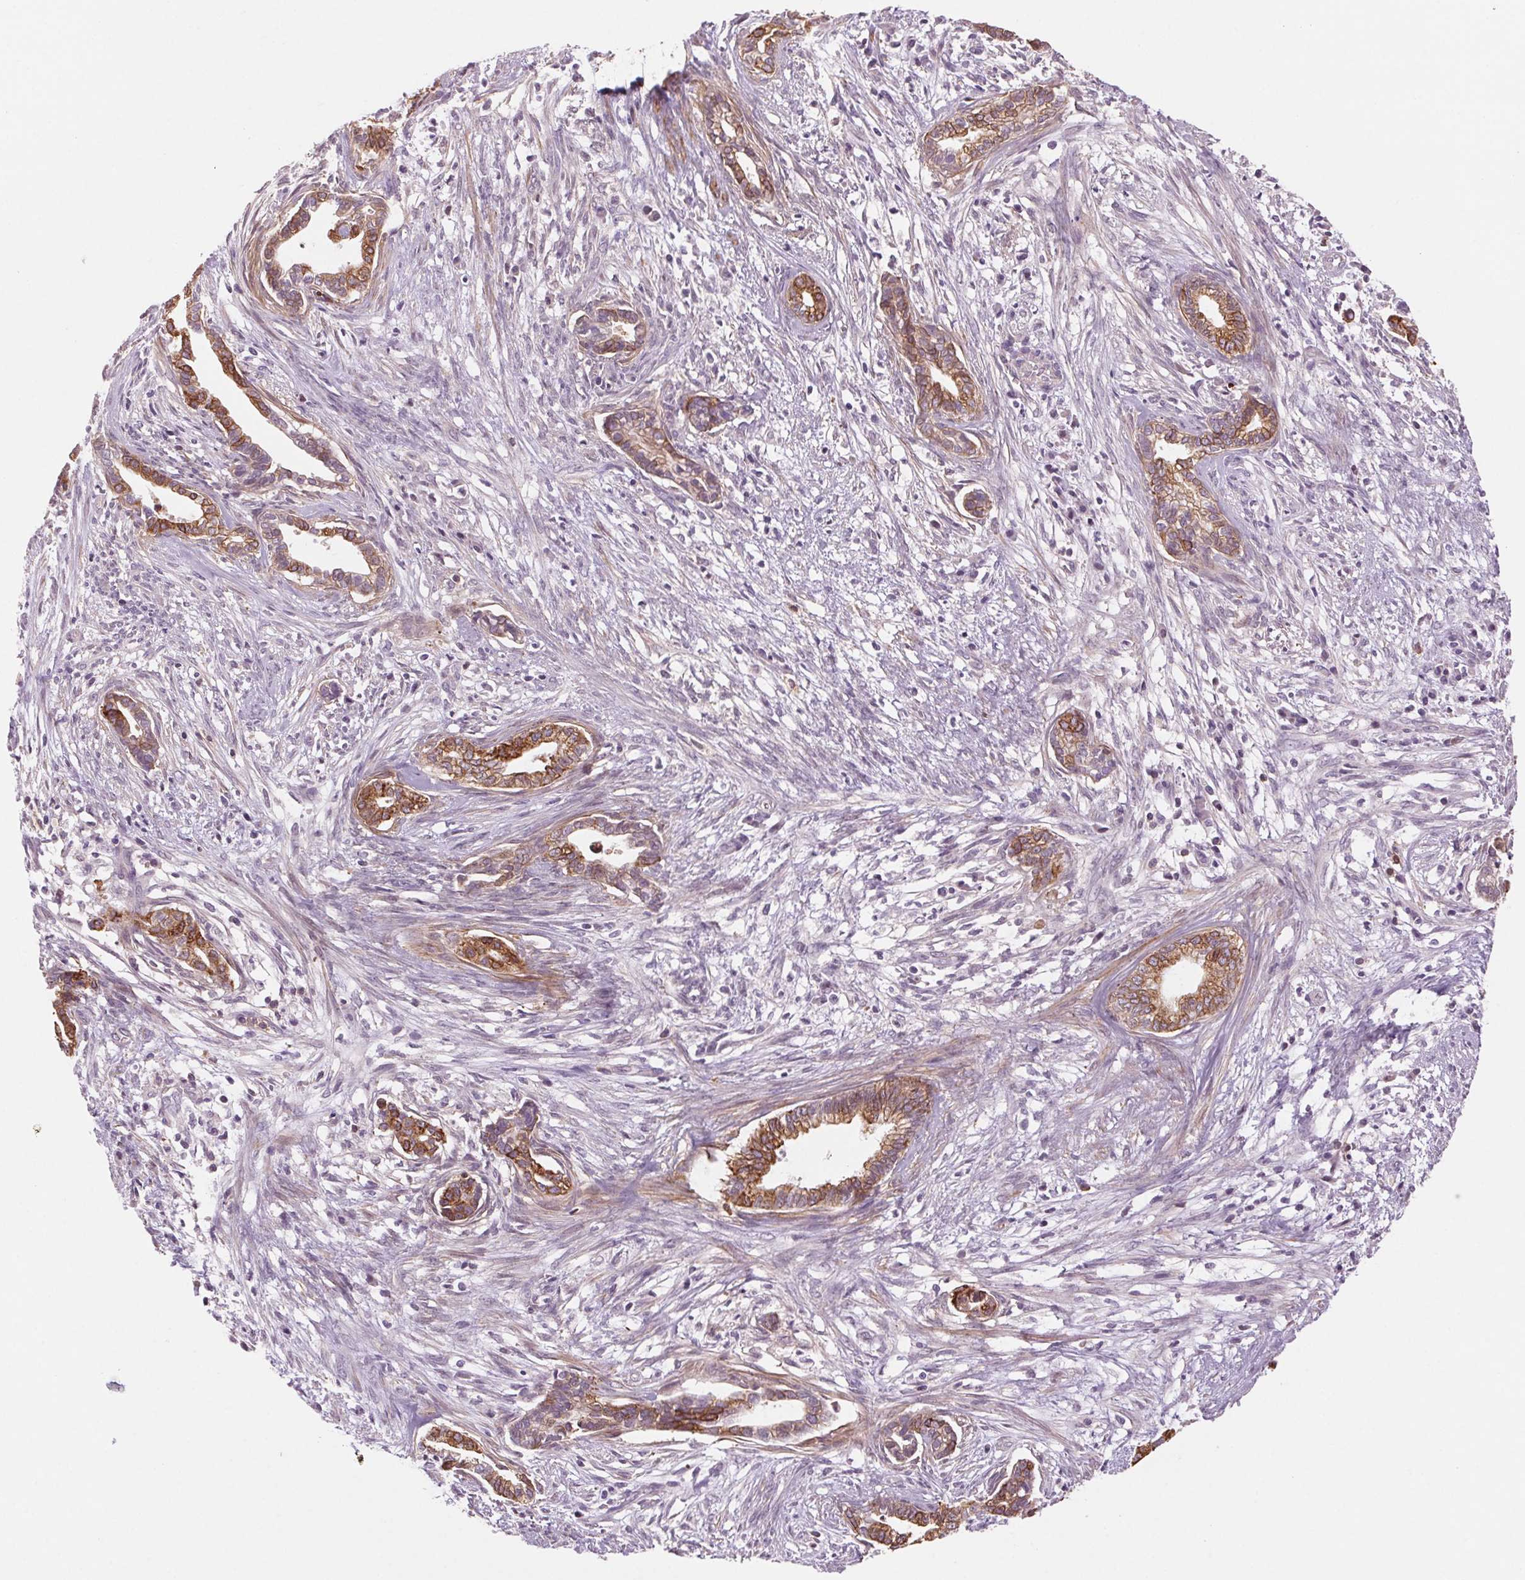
{"staining": {"intensity": "moderate", "quantity": ">75%", "location": "cytoplasmic/membranous"}, "tissue": "cervical cancer", "cell_type": "Tumor cells", "image_type": "cancer", "snomed": [{"axis": "morphology", "description": "Adenocarcinoma, NOS"}, {"axis": "topography", "description": "Cervix"}], "caption": "This image demonstrates adenocarcinoma (cervical) stained with immunohistochemistry (IHC) to label a protein in brown. The cytoplasmic/membranous of tumor cells show moderate positivity for the protein. Nuclei are counter-stained blue.", "gene": "HHLA2", "patient": {"sex": "female", "age": 62}}